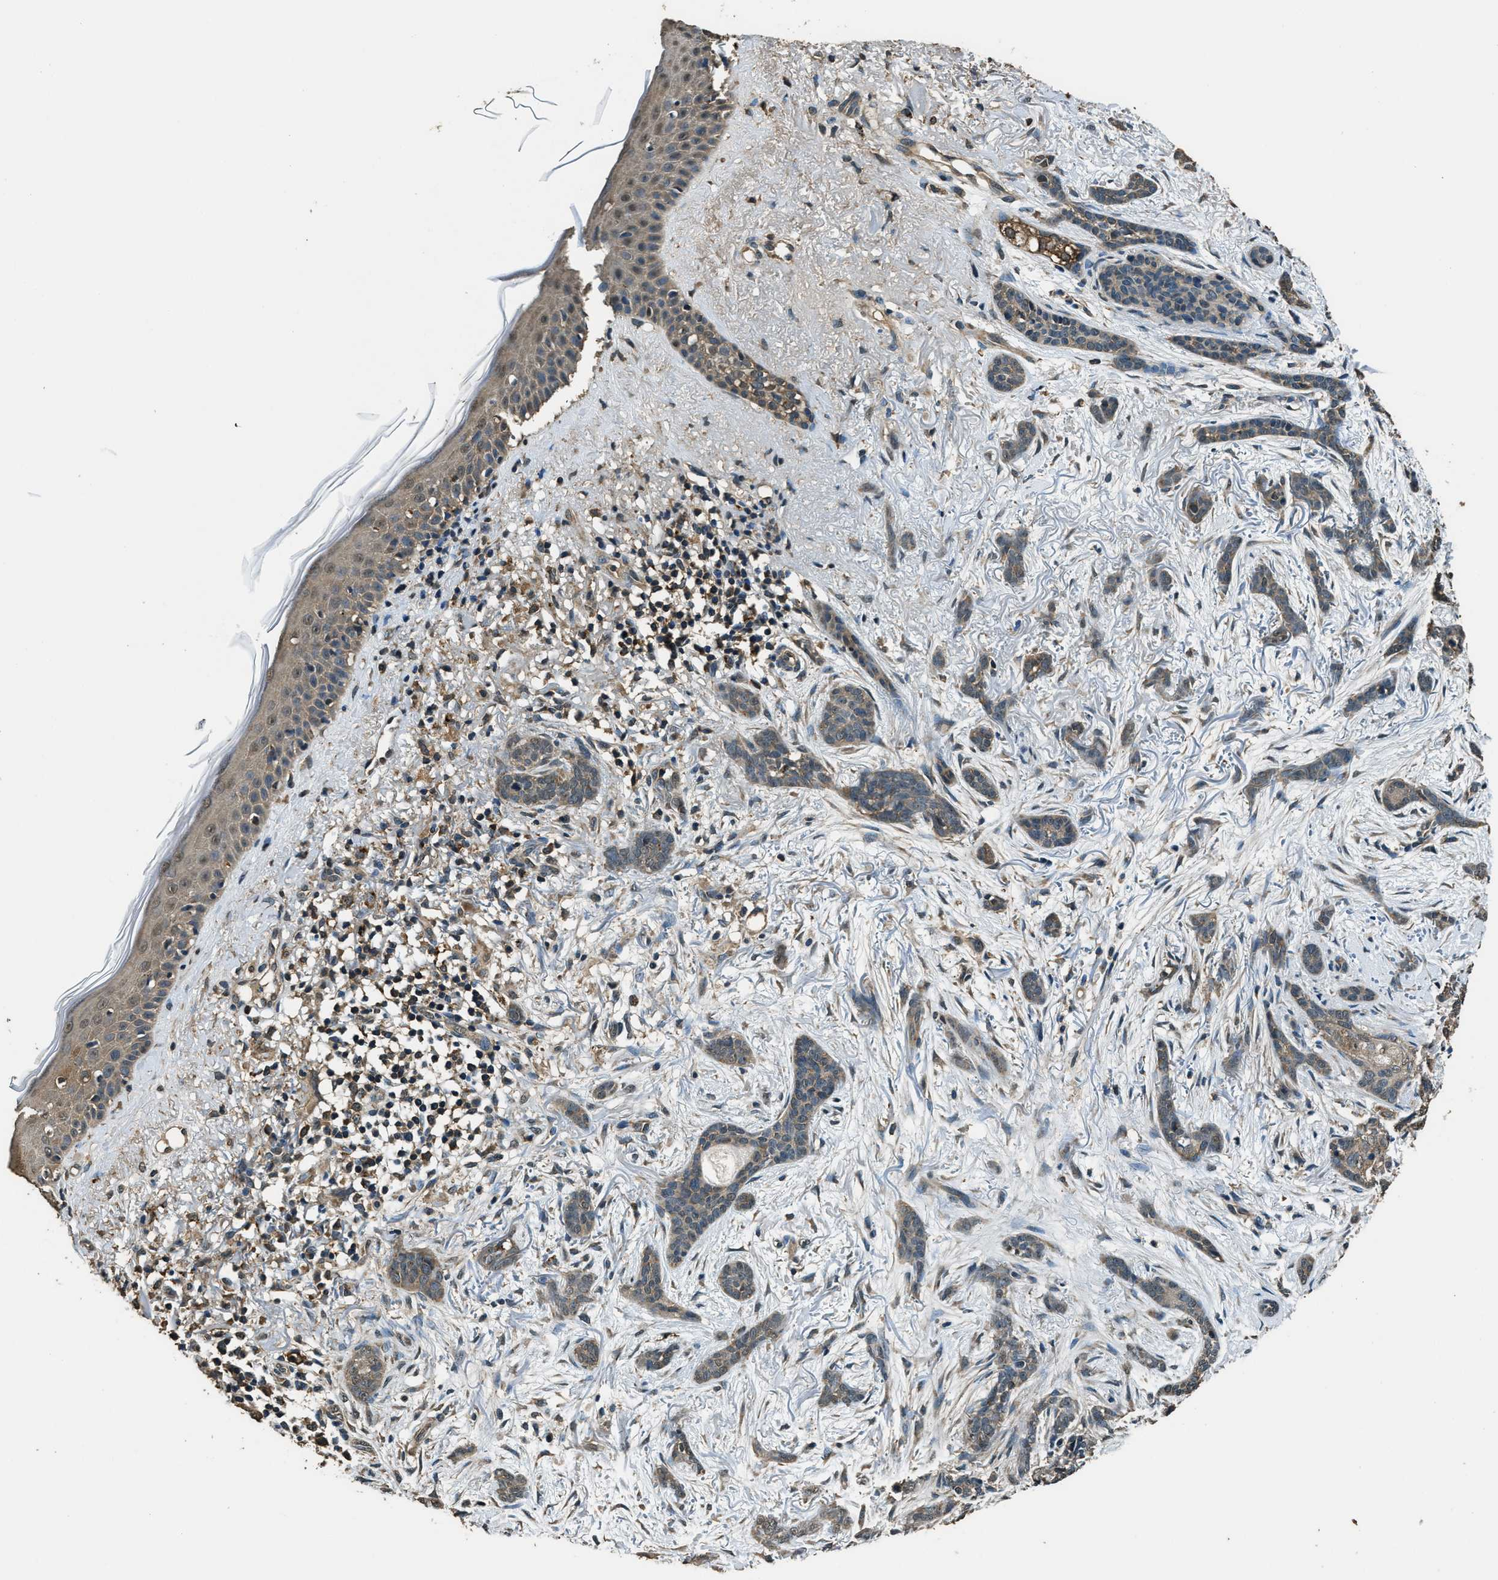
{"staining": {"intensity": "weak", "quantity": "<25%", "location": "cytoplasmic/membranous"}, "tissue": "skin cancer", "cell_type": "Tumor cells", "image_type": "cancer", "snomed": [{"axis": "morphology", "description": "Basal cell carcinoma"}, {"axis": "morphology", "description": "Adnexal tumor, benign"}, {"axis": "topography", "description": "Skin"}], "caption": "Image shows no significant protein staining in tumor cells of skin cancer (basal cell carcinoma).", "gene": "SALL3", "patient": {"sex": "female", "age": 42}}